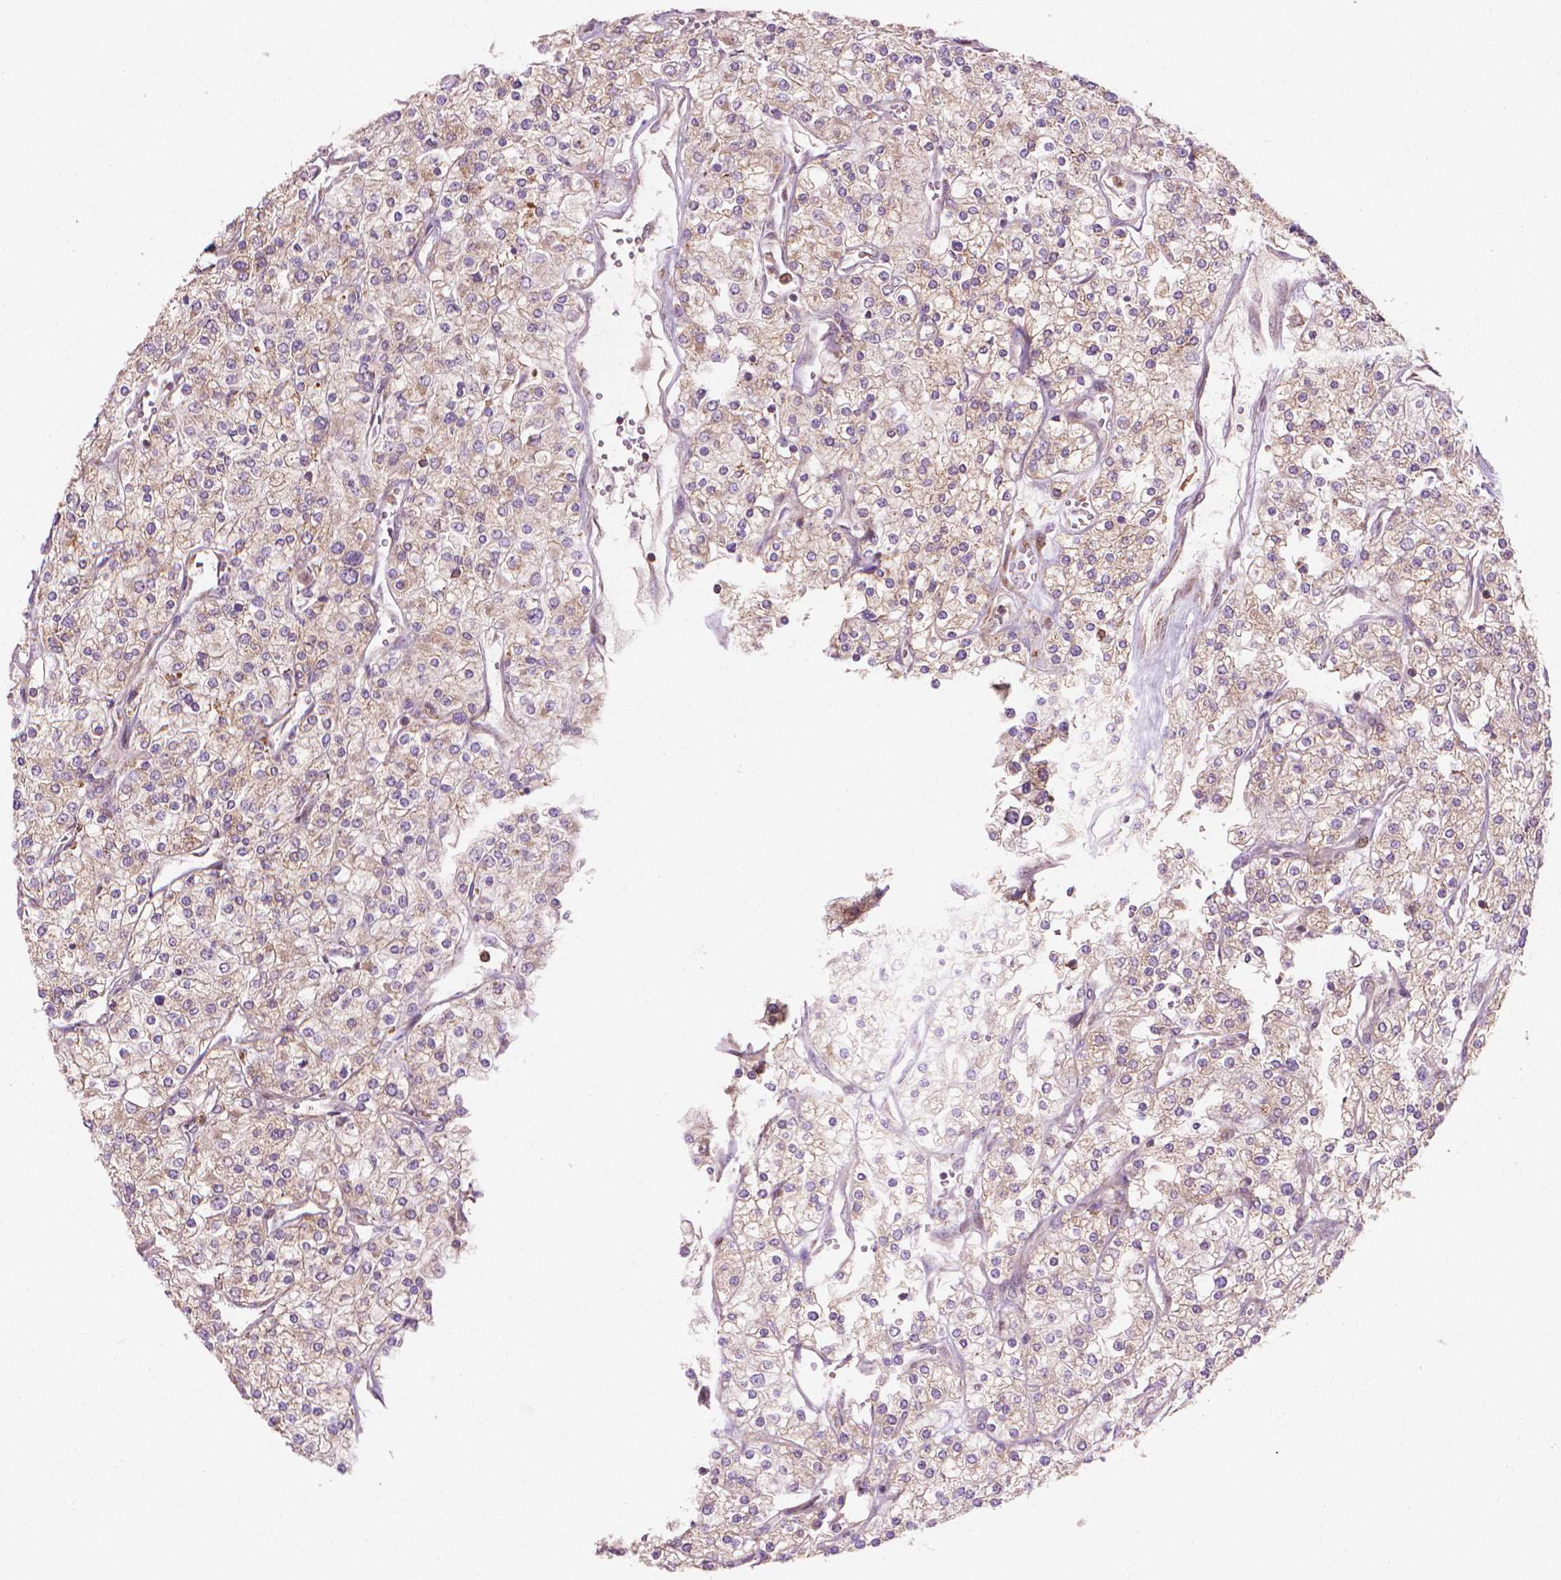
{"staining": {"intensity": "negative", "quantity": "none", "location": "none"}, "tissue": "renal cancer", "cell_type": "Tumor cells", "image_type": "cancer", "snomed": [{"axis": "morphology", "description": "Adenocarcinoma, NOS"}, {"axis": "topography", "description": "Kidney"}], "caption": "There is no significant expression in tumor cells of adenocarcinoma (renal).", "gene": "VARS2", "patient": {"sex": "male", "age": 80}}